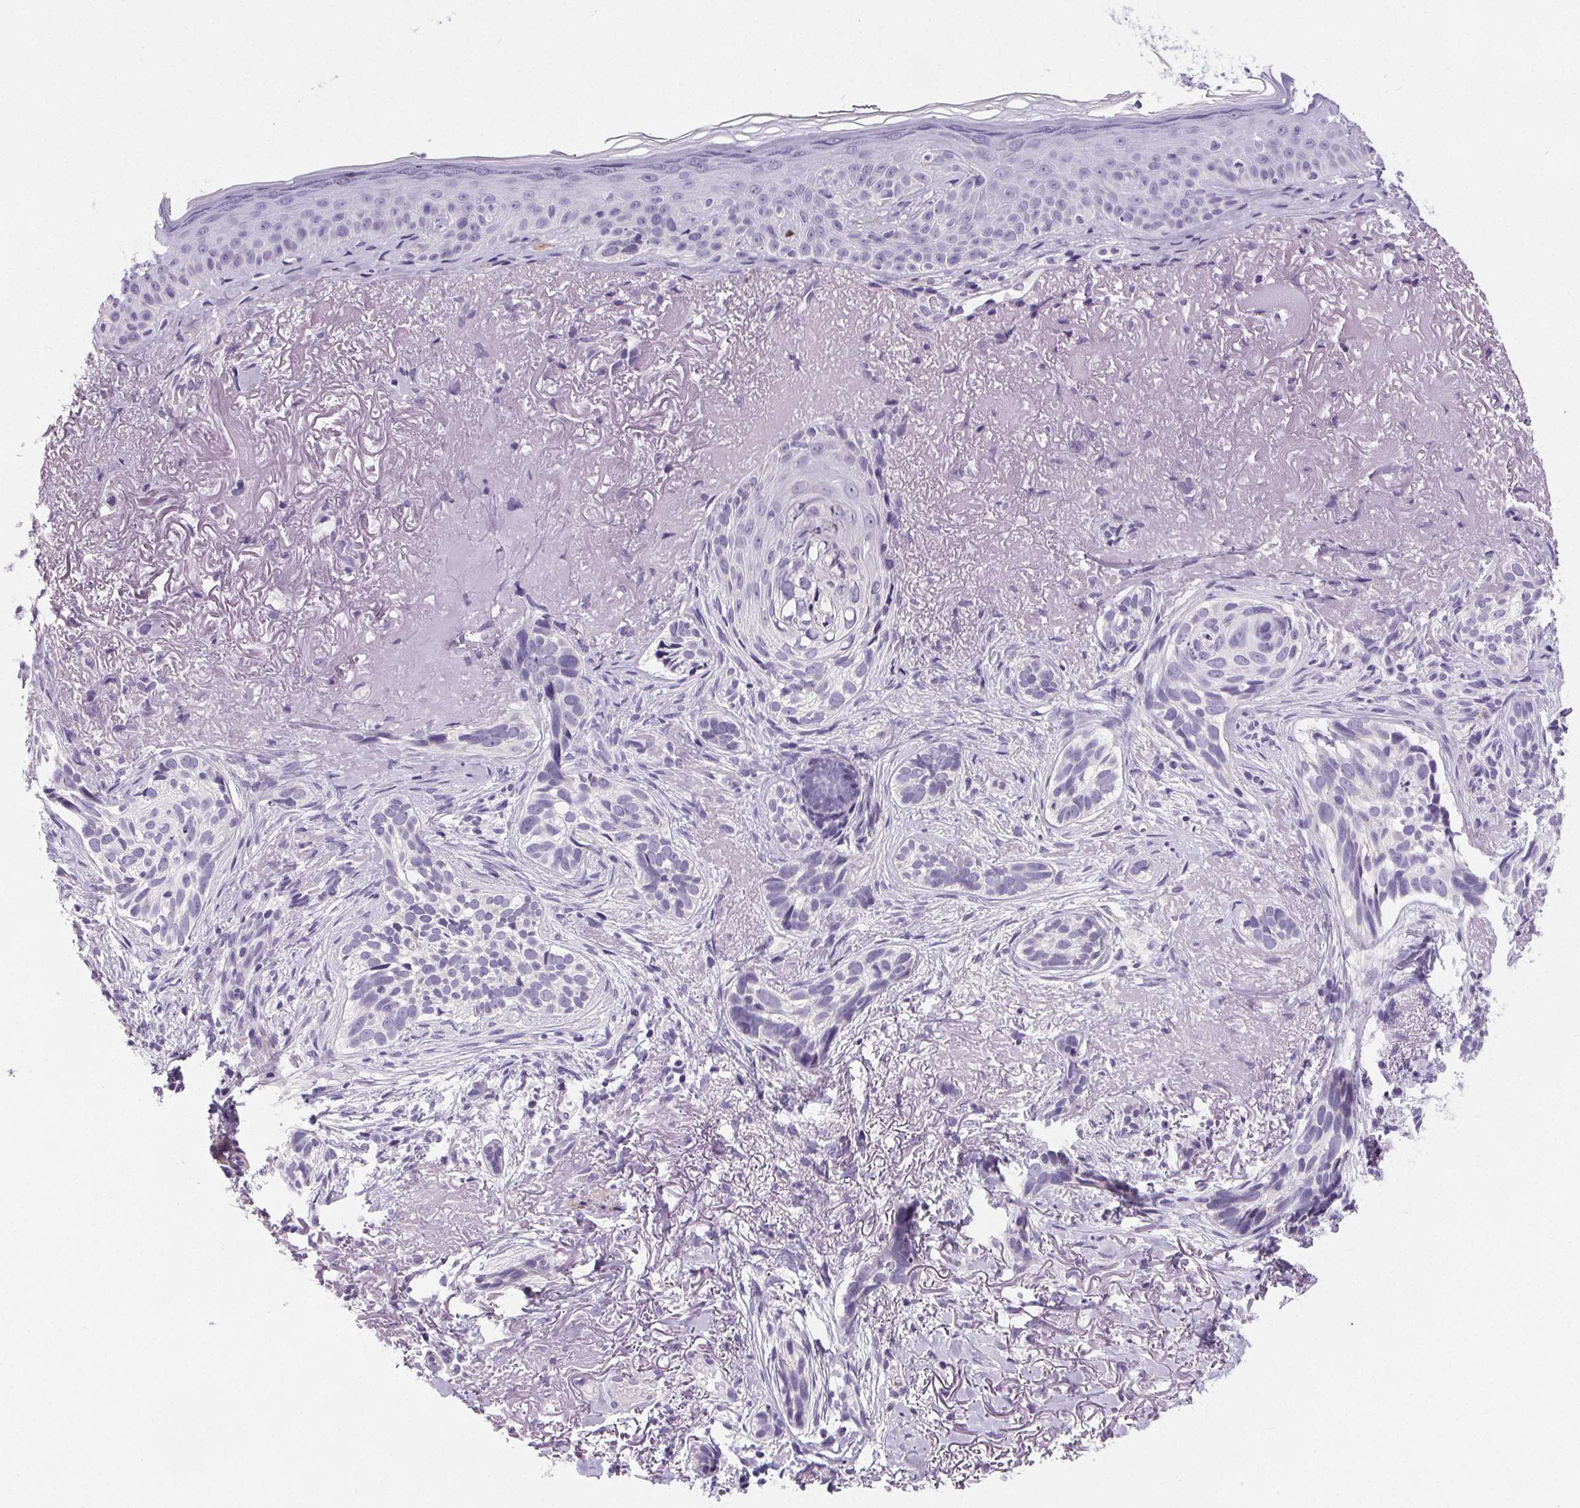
{"staining": {"intensity": "negative", "quantity": "none", "location": "none"}, "tissue": "skin cancer", "cell_type": "Tumor cells", "image_type": "cancer", "snomed": [{"axis": "morphology", "description": "Basal cell carcinoma"}, {"axis": "morphology", "description": "BCC, high aggressive"}, {"axis": "topography", "description": "Skin"}], "caption": "Human skin cancer (bcc,  high aggressive) stained for a protein using immunohistochemistry (IHC) demonstrates no expression in tumor cells.", "gene": "ELAVL2", "patient": {"sex": "female", "age": 86}}